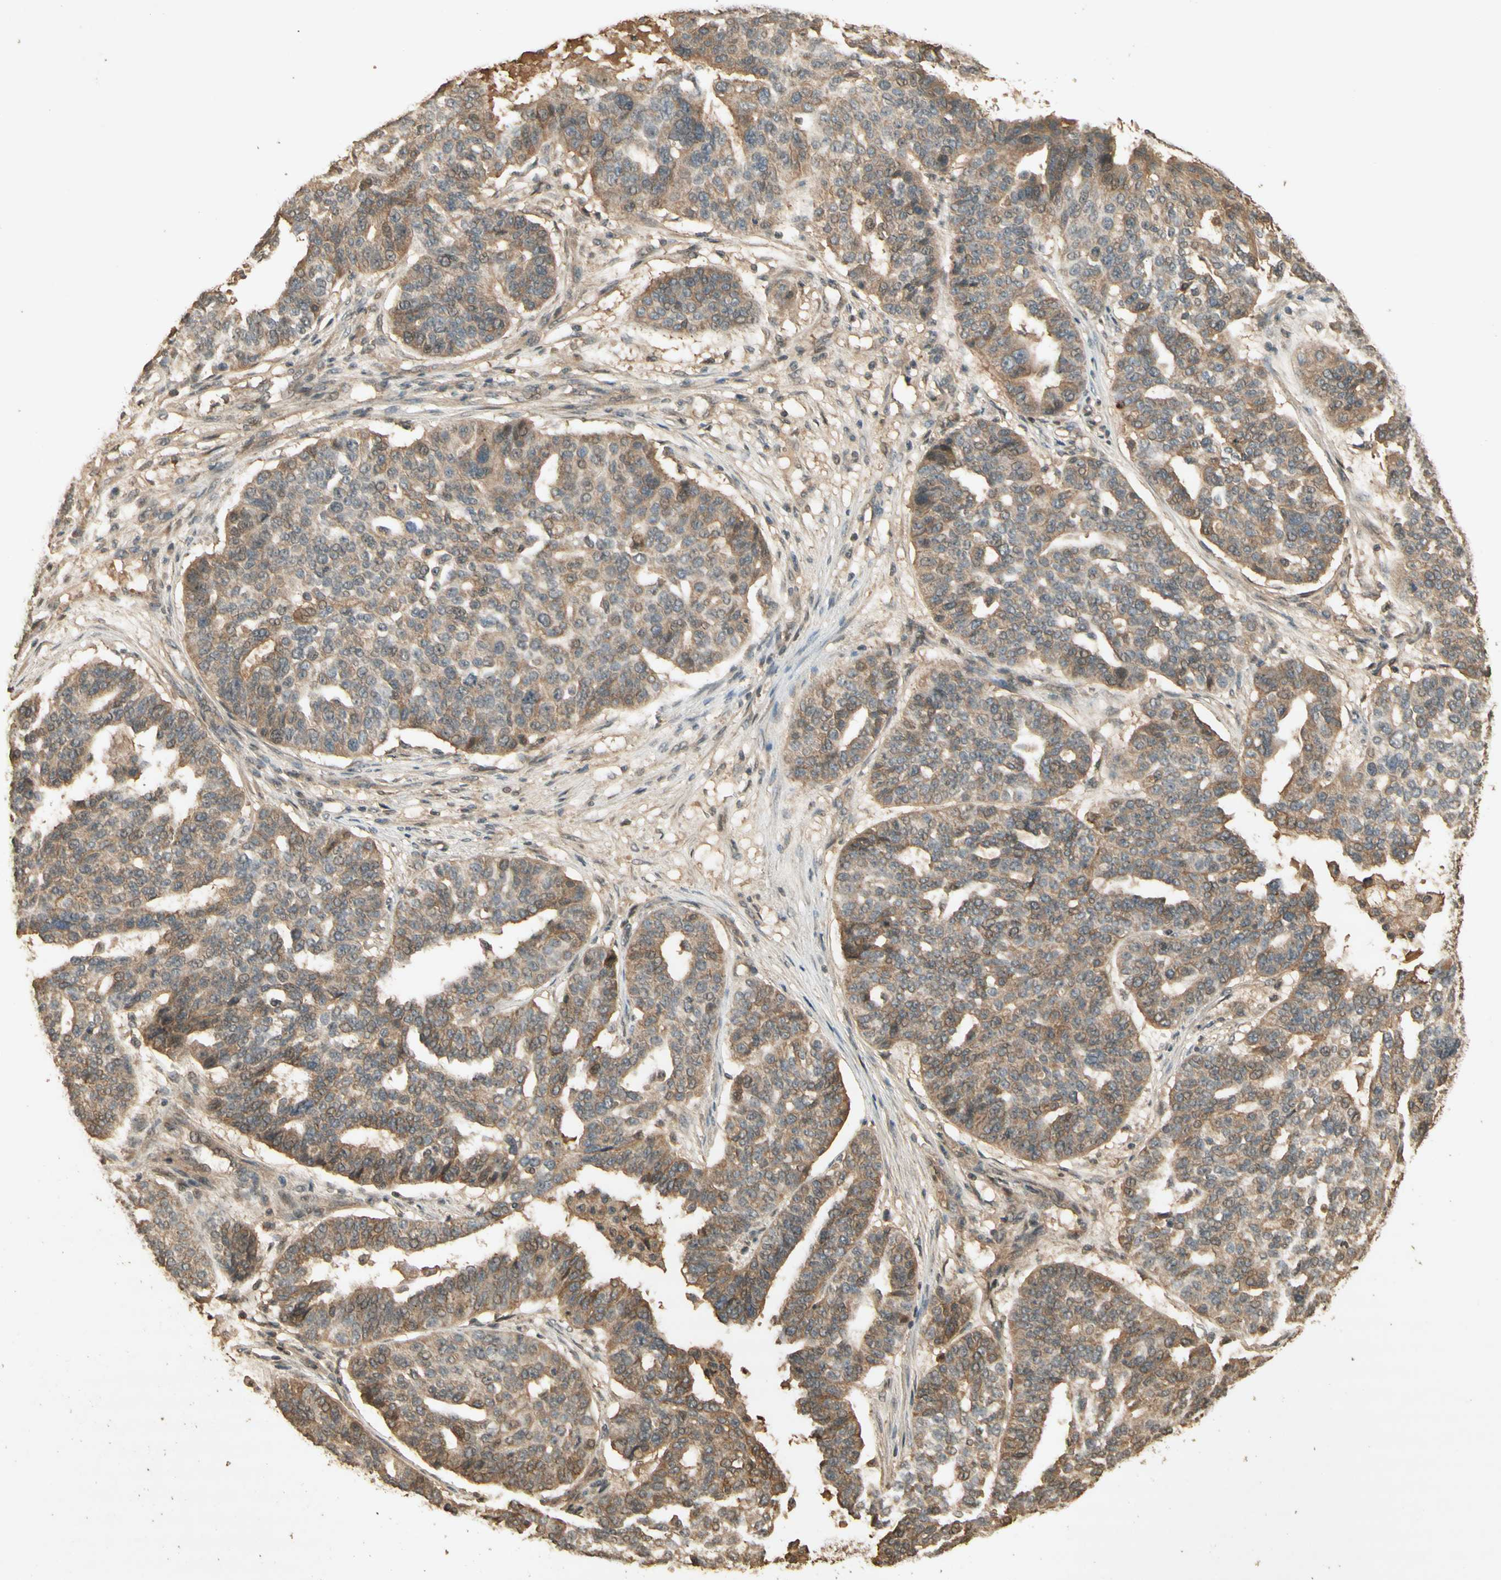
{"staining": {"intensity": "moderate", "quantity": ">75%", "location": "cytoplasmic/membranous"}, "tissue": "ovarian cancer", "cell_type": "Tumor cells", "image_type": "cancer", "snomed": [{"axis": "morphology", "description": "Cystadenocarcinoma, serous, NOS"}, {"axis": "topography", "description": "Ovary"}], "caption": "A histopathology image of ovarian cancer stained for a protein reveals moderate cytoplasmic/membranous brown staining in tumor cells.", "gene": "SMAD9", "patient": {"sex": "female", "age": 59}}